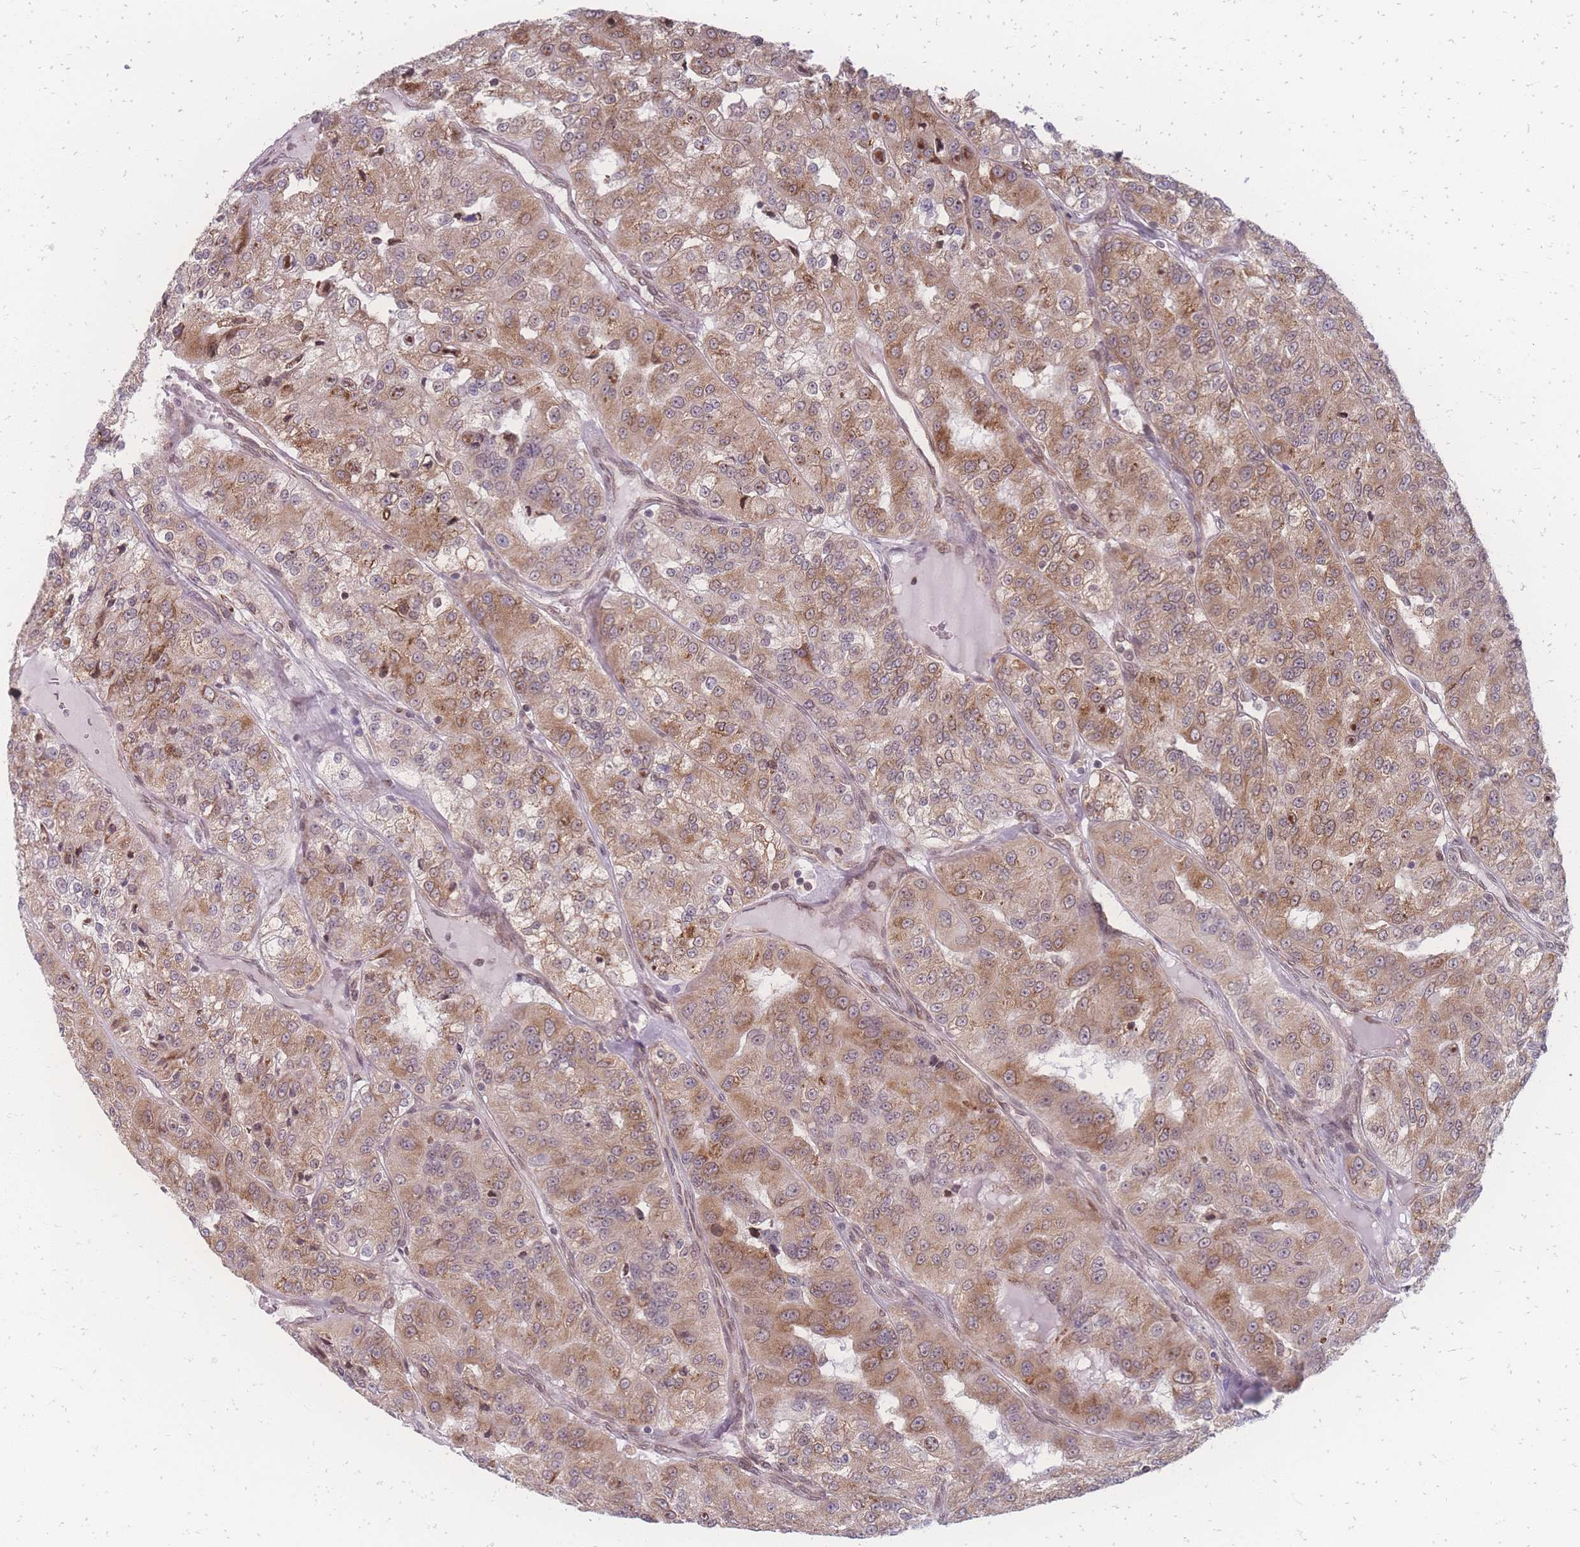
{"staining": {"intensity": "moderate", "quantity": "25%-75%", "location": "cytoplasmic/membranous"}, "tissue": "renal cancer", "cell_type": "Tumor cells", "image_type": "cancer", "snomed": [{"axis": "morphology", "description": "Adenocarcinoma, NOS"}, {"axis": "topography", "description": "Kidney"}], "caption": "Tumor cells display medium levels of moderate cytoplasmic/membranous expression in about 25%-75% of cells in human renal cancer (adenocarcinoma).", "gene": "ZC3H13", "patient": {"sex": "female", "age": 63}}